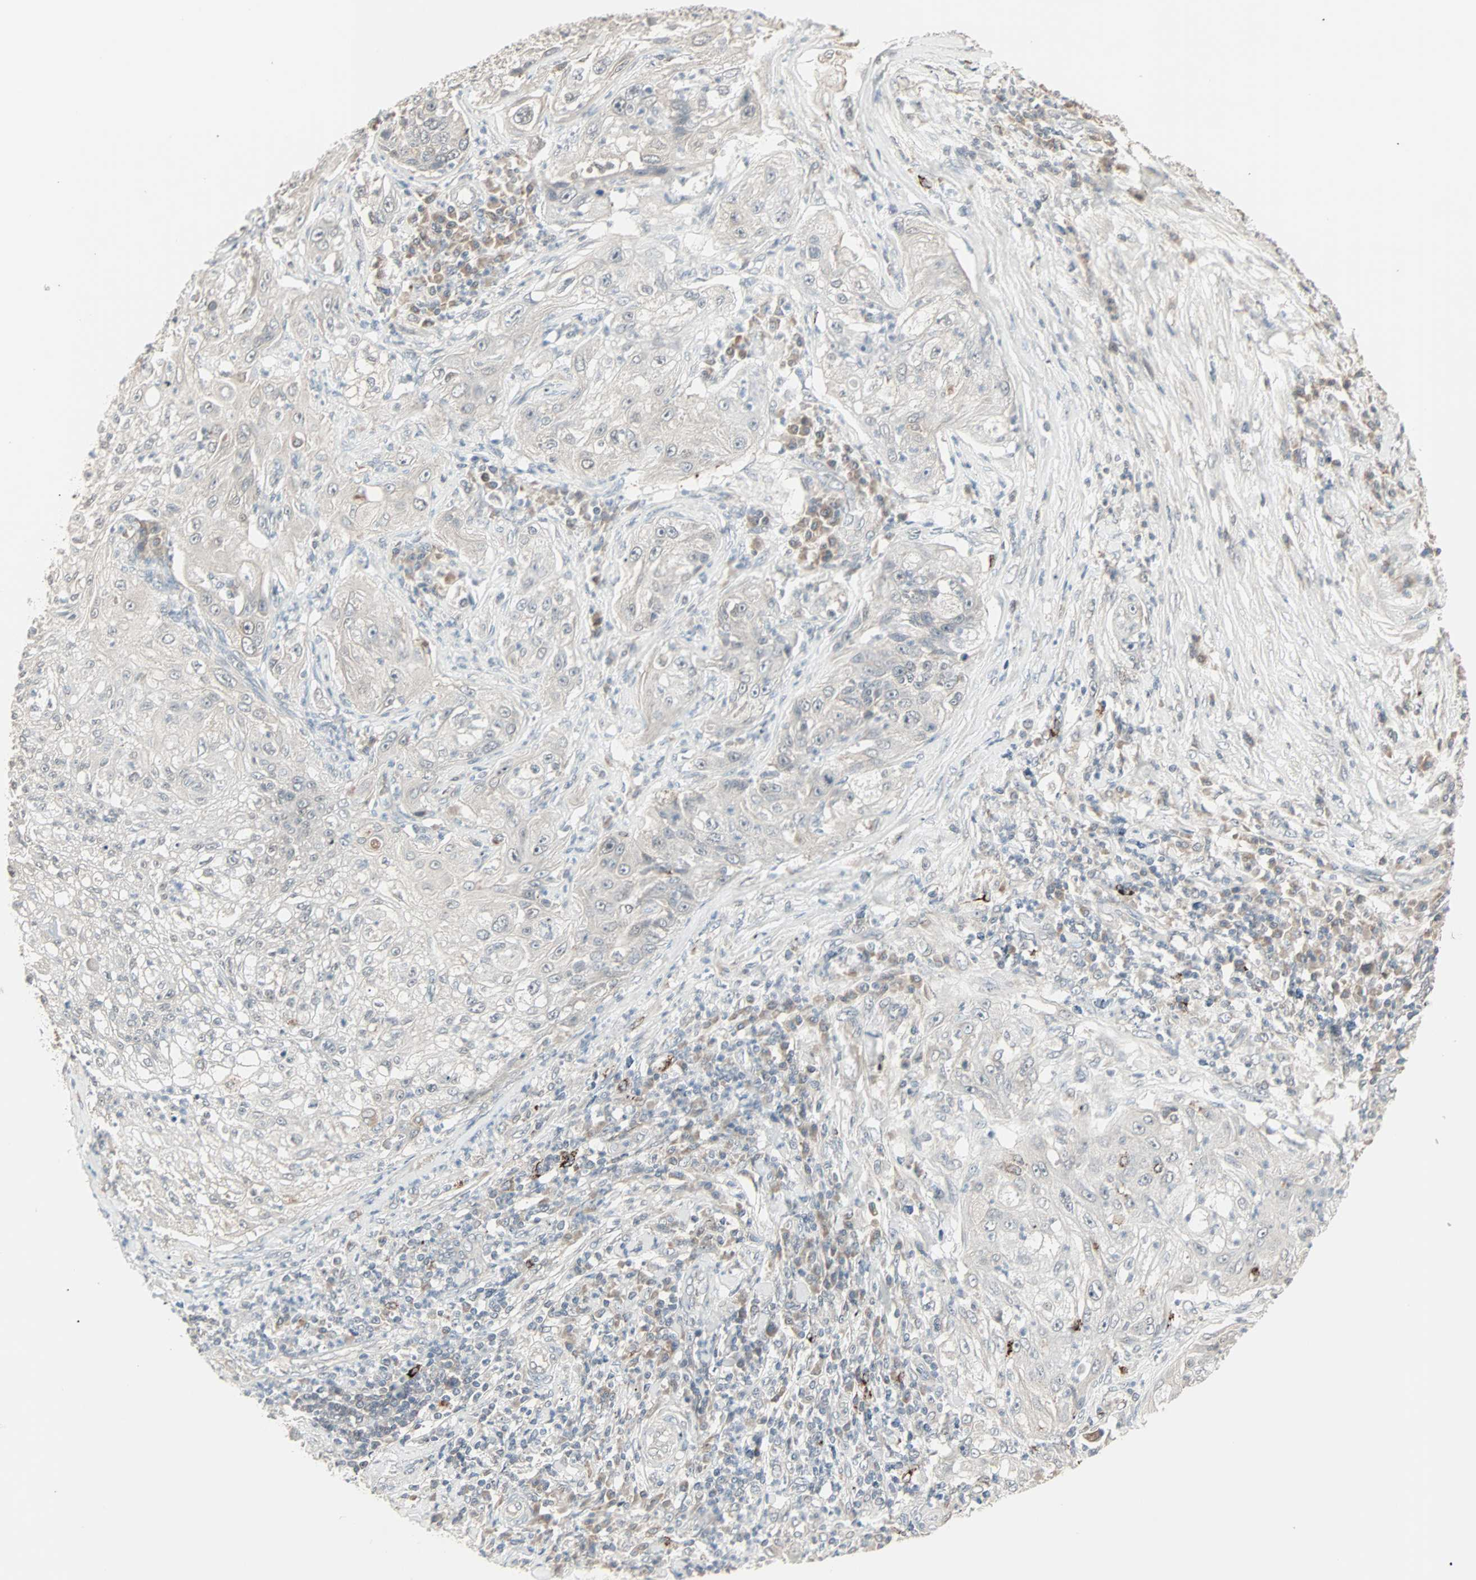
{"staining": {"intensity": "weak", "quantity": "<25%", "location": "cytoplasmic/membranous"}, "tissue": "lung cancer", "cell_type": "Tumor cells", "image_type": "cancer", "snomed": [{"axis": "morphology", "description": "Inflammation, NOS"}, {"axis": "morphology", "description": "Squamous cell carcinoma, NOS"}, {"axis": "topography", "description": "Lymph node"}, {"axis": "topography", "description": "Soft tissue"}, {"axis": "topography", "description": "Lung"}], "caption": "High magnification brightfield microscopy of squamous cell carcinoma (lung) stained with DAB (3,3'-diaminobenzidine) (brown) and counterstained with hematoxylin (blue): tumor cells show no significant staining.", "gene": "KDM4A", "patient": {"sex": "male", "age": 66}}